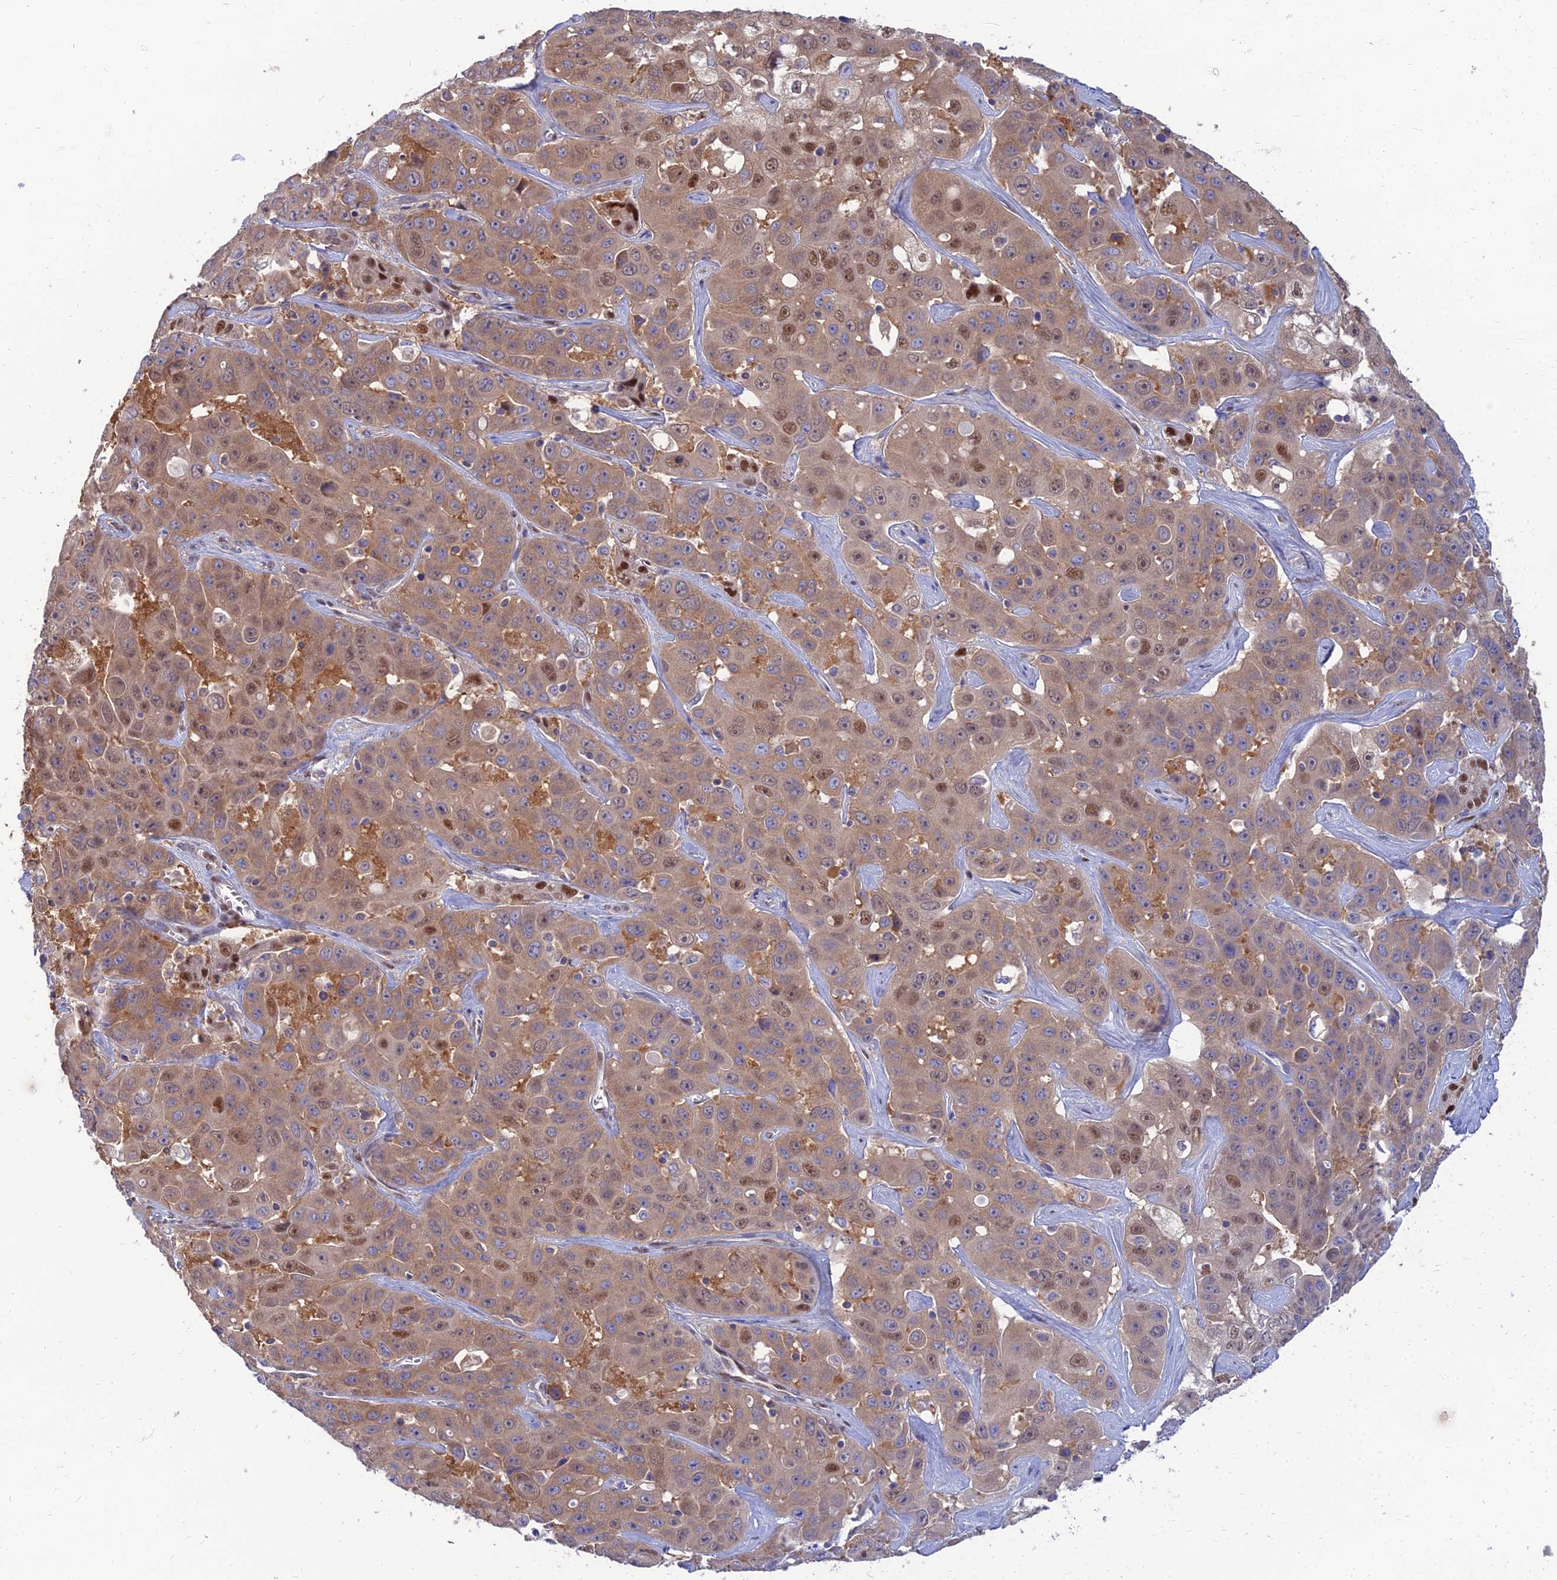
{"staining": {"intensity": "moderate", "quantity": ">75%", "location": "cytoplasmic/membranous,nuclear"}, "tissue": "liver cancer", "cell_type": "Tumor cells", "image_type": "cancer", "snomed": [{"axis": "morphology", "description": "Cholangiocarcinoma"}, {"axis": "topography", "description": "Liver"}], "caption": "High-magnification brightfield microscopy of liver cancer (cholangiocarcinoma) stained with DAB (brown) and counterstained with hematoxylin (blue). tumor cells exhibit moderate cytoplasmic/membranous and nuclear staining is present in approximately>75% of cells.", "gene": "DNPEP", "patient": {"sex": "female", "age": 52}}